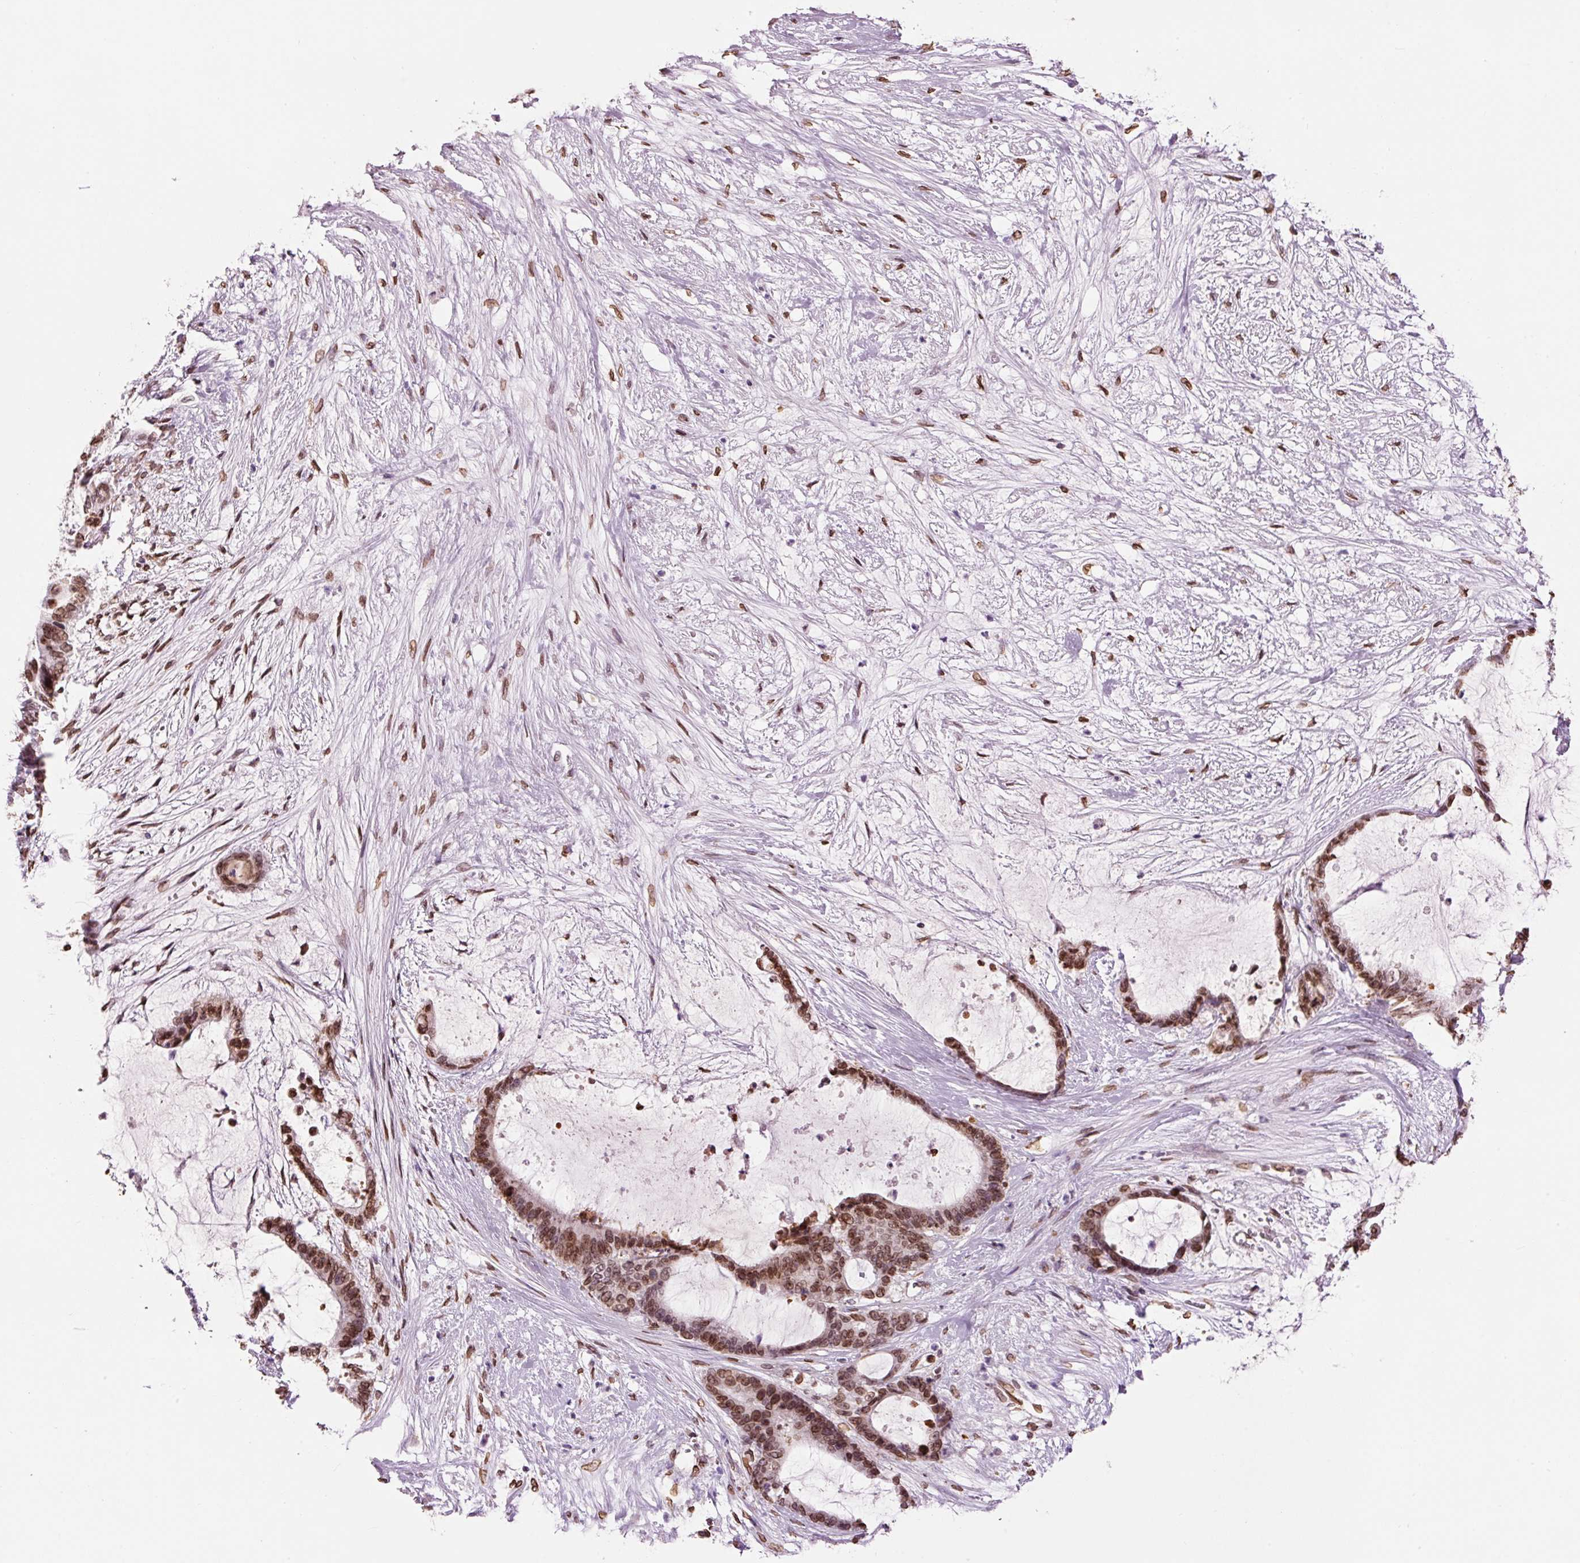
{"staining": {"intensity": "moderate", "quantity": ">75%", "location": "cytoplasmic/membranous,nuclear"}, "tissue": "liver cancer", "cell_type": "Tumor cells", "image_type": "cancer", "snomed": [{"axis": "morphology", "description": "Normal tissue, NOS"}, {"axis": "morphology", "description": "Cholangiocarcinoma"}, {"axis": "topography", "description": "Liver"}, {"axis": "topography", "description": "Peripheral nerve tissue"}], "caption": "Protein expression analysis of liver cancer displays moderate cytoplasmic/membranous and nuclear positivity in approximately >75% of tumor cells.", "gene": "ZNF224", "patient": {"sex": "female", "age": 73}}